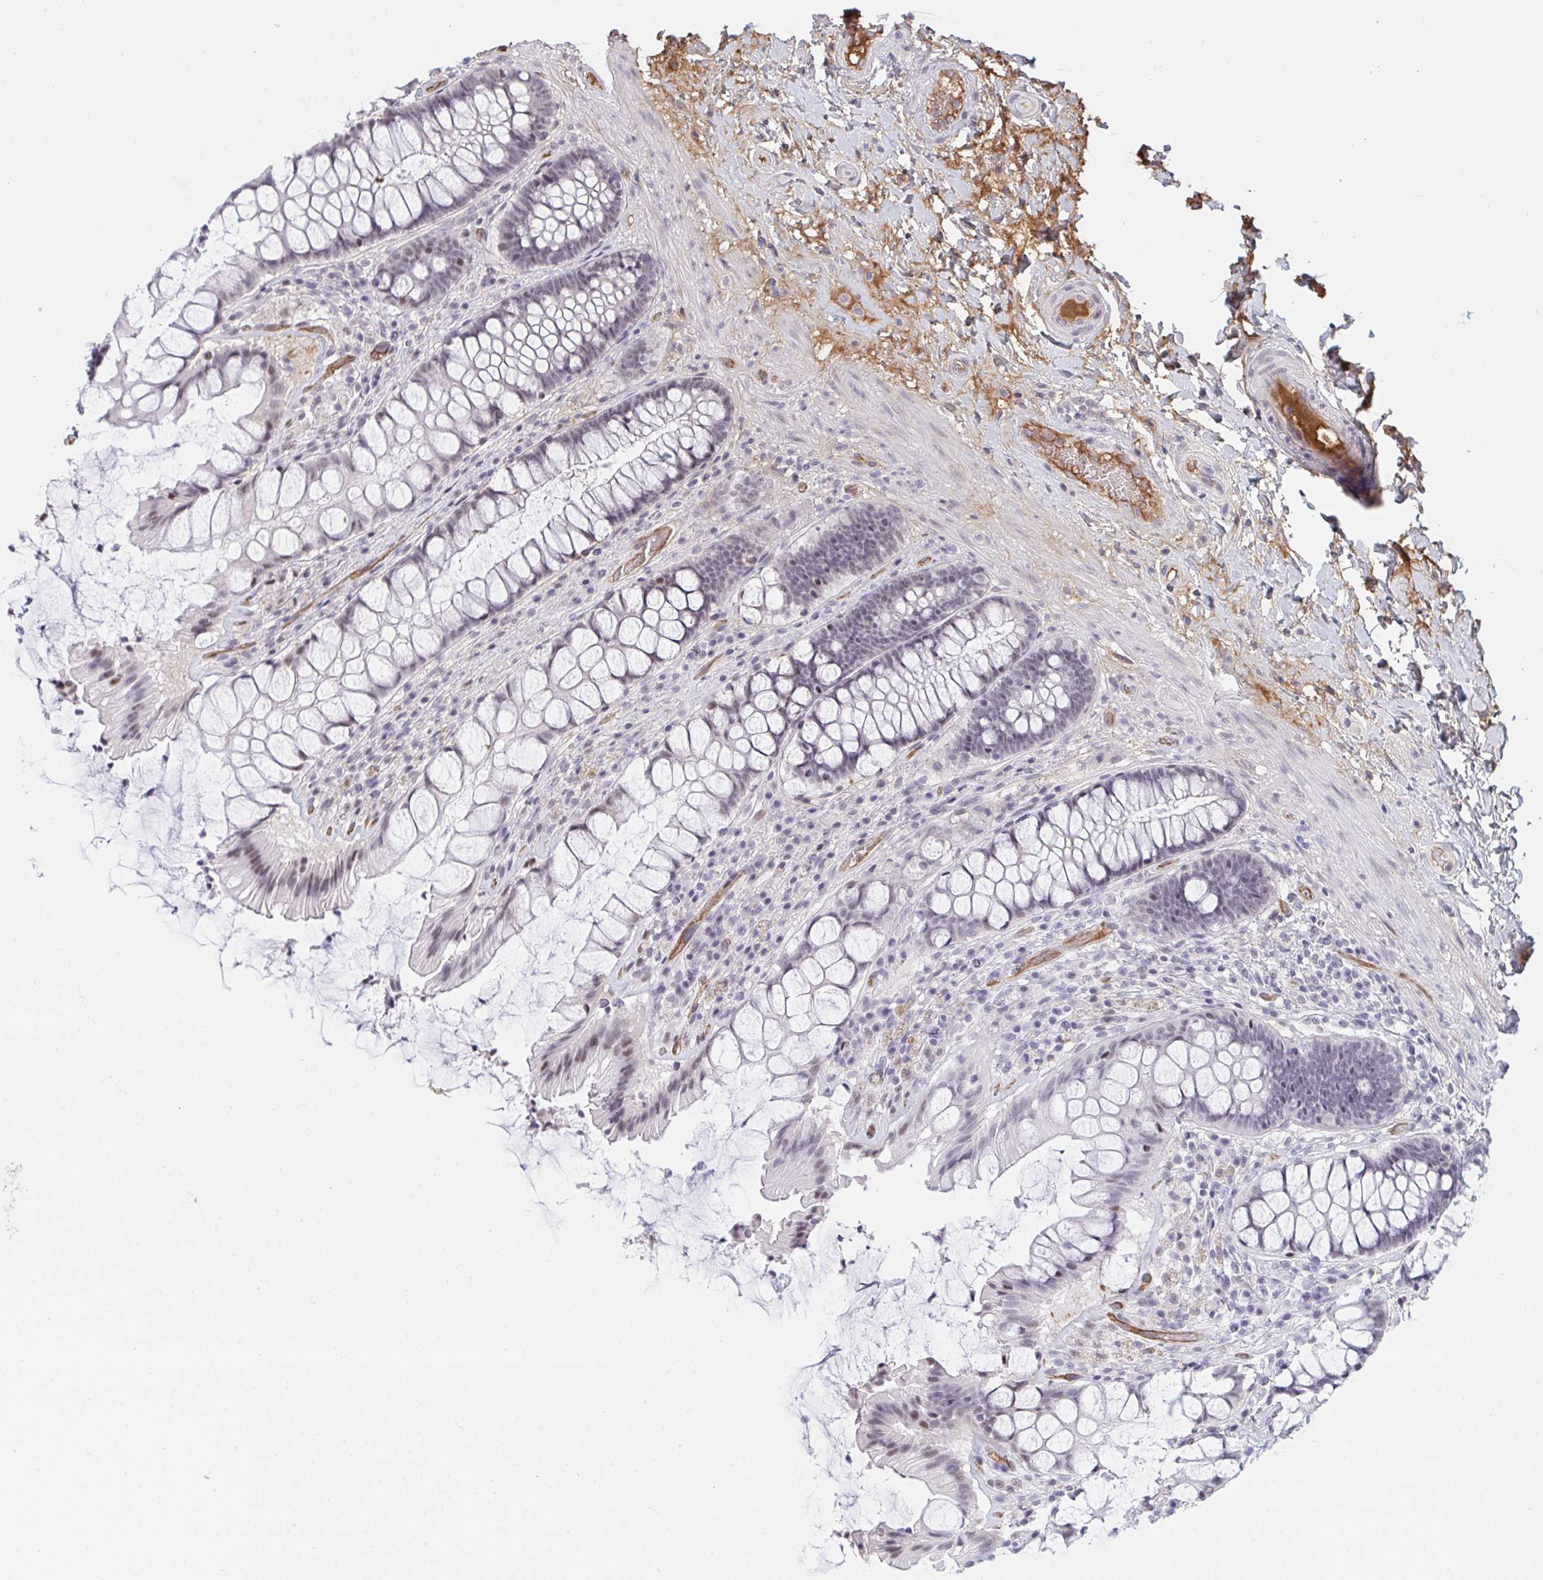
{"staining": {"intensity": "weak", "quantity": "25%-75%", "location": "nuclear"}, "tissue": "rectum", "cell_type": "Glandular cells", "image_type": "normal", "snomed": [{"axis": "morphology", "description": "Normal tissue, NOS"}, {"axis": "topography", "description": "Rectum"}], "caption": "IHC histopathology image of normal rectum stained for a protein (brown), which shows low levels of weak nuclear positivity in approximately 25%-75% of glandular cells.", "gene": "DSCAML1", "patient": {"sex": "female", "age": 58}}